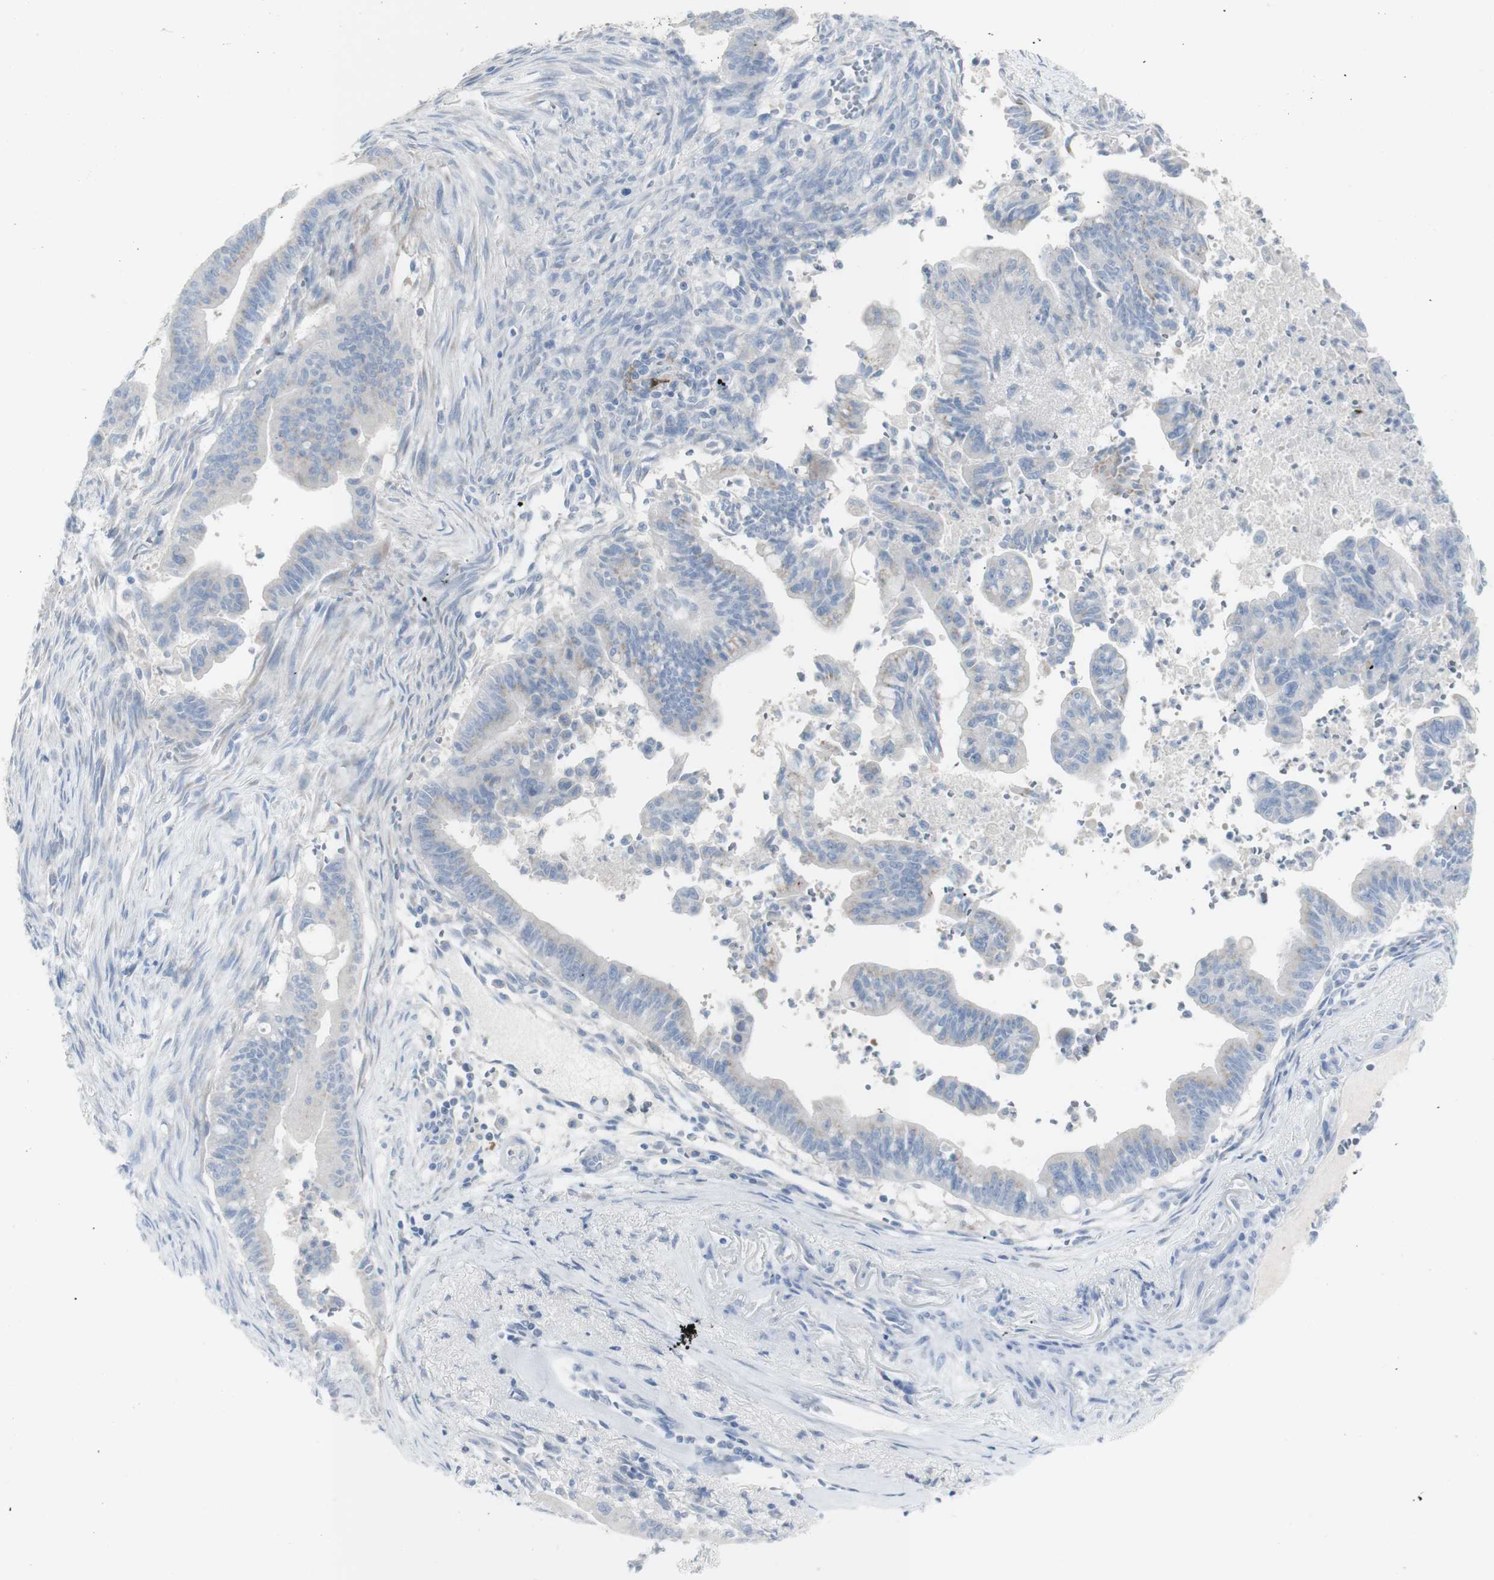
{"staining": {"intensity": "weak", "quantity": "<25%", "location": "cytoplasmic/membranous"}, "tissue": "pancreatic cancer", "cell_type": "Tumor cells", "image_type": "cancer", "snomed": [{"axis": "morphology", "description": "Adenocarcinoma, NOS"}, {"axis": "topography", "description": "Pancreas"}], "caption": "Immunohistochemistry of human adenocarcinoma (pancreatic) exhibits no positivity in tumor cells.", "gene": "CD207", "patient": {"sex": "male", "age": 70}}